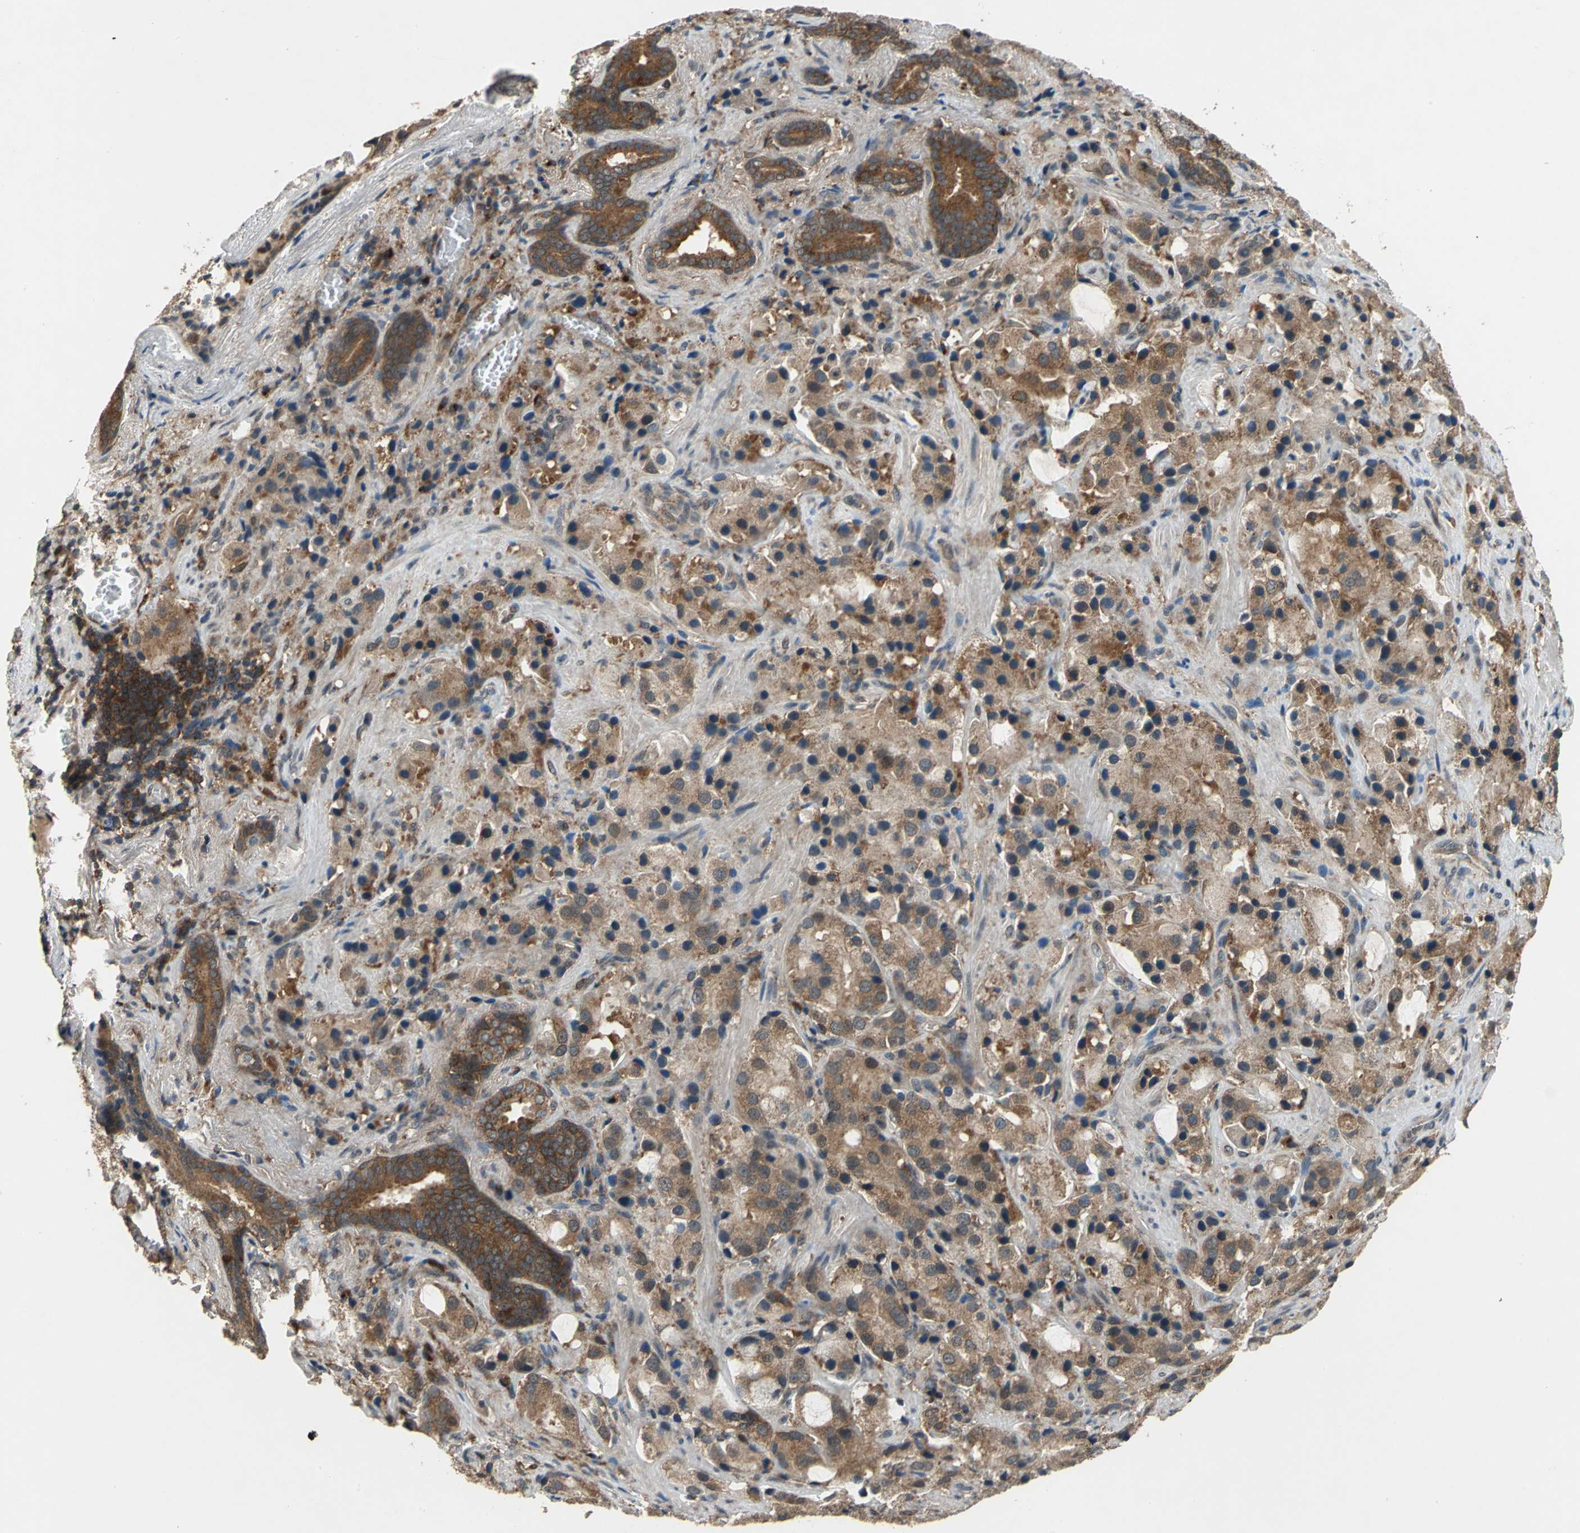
{"staining": {"intensity": "moderate", "quantity": ">75%", "location": "cytoplasmic/membranous"}, "tissue": "prostate cancer", "cell_type": "Tumor cells", "image_type": "cancer", "snomed": [{"axis": "morphology", "description": "Adenocarcinoma, High grade"}, {"axis": "topography", "description": "Prostate"}], "caption": "Human prostate cancer stained with a protein marker demonstrates moderate staining in tumor cells.", "gene": "NFKBIE", "patient": {"sex": "male", "age": 70}}